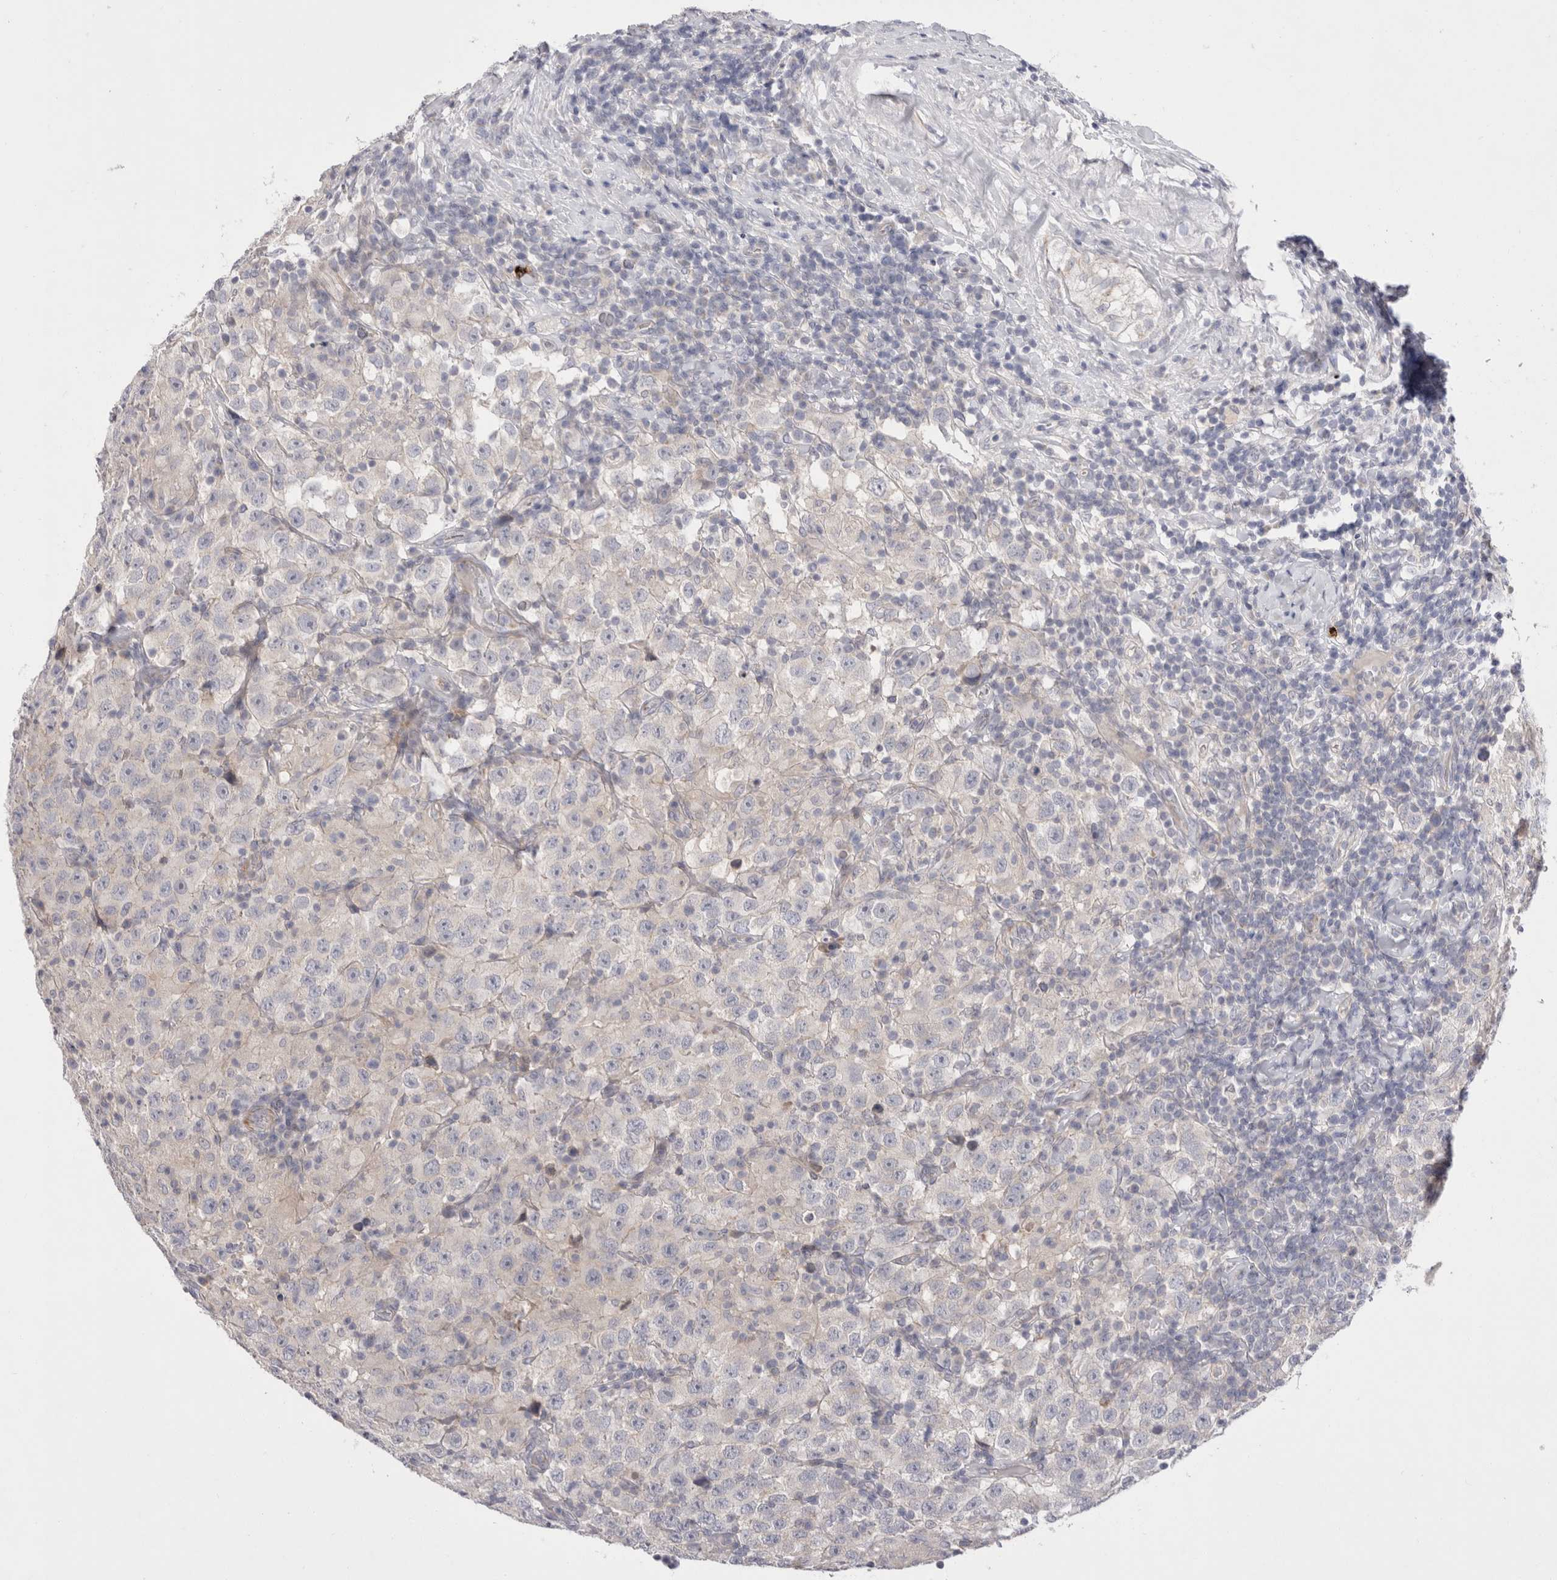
{"staining": {"intensity": "weak", "quantity": "<25%", "location": "cytoplasmic/membranous"}, "tissue": "testis cancer", "cell_type": "Tumor cells", "image_type": "cancer", "snomed": [{"axis": "morphology", "description": "Seminoma, NOS"}, {"axis": "topography", "description": "Testis"}], "caption": "An IHC histopathology image of seminoma (testis) is shown. There is no staining in tumor cells of seminoma (testis).", "gene": "SPINK2", "patient": {"sex": "male", "age": 41}}